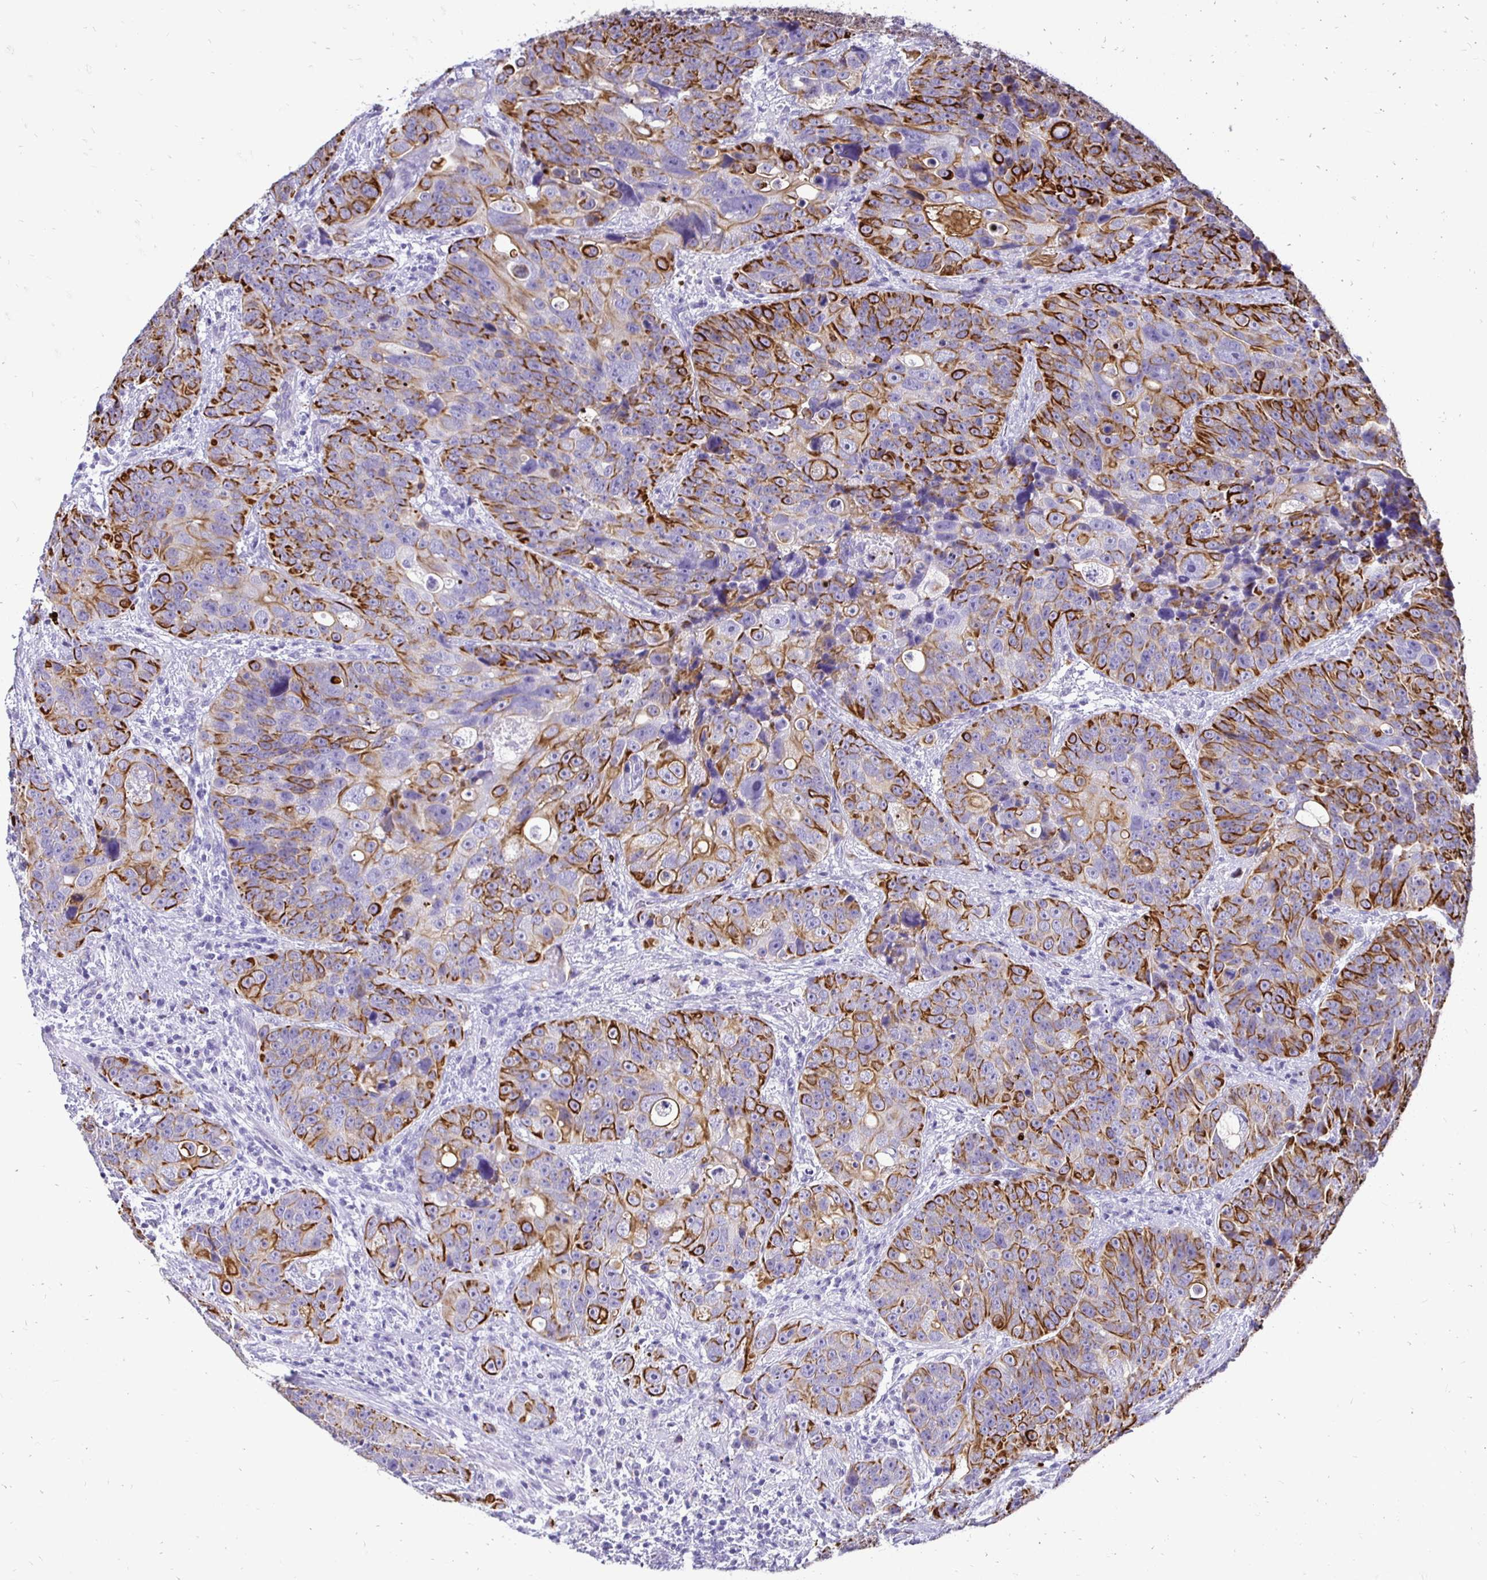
{"staining": {"intensity": "strong", "quantity": "25%-75%", "location": "cytoplasmic/membranous"}, "tissue": "urothelial cancer", "cell_type": "Tumor cells", "image_type": "cancer", "snomed": [{"axis": "morphology", "description": "Urothelial carcinoma, NOS"}, {"axis": "topography", "description": "Urinary bladder"}], "caption": "High-magnification brightfield microscopy of transitional cell carcinoma stained with DAB (3,3'-diaminobenzidine) (brown) and counterstained with hematoxylin (blue). tumor cells exhibit strong cytoplasmic/membranous positivity is identified in about25%-75% of cells. (Brightfield microscopy of DAB IHC at high magnification).", "gene": "TAF1D", "patient": {"sex": "male", "age": 52}}